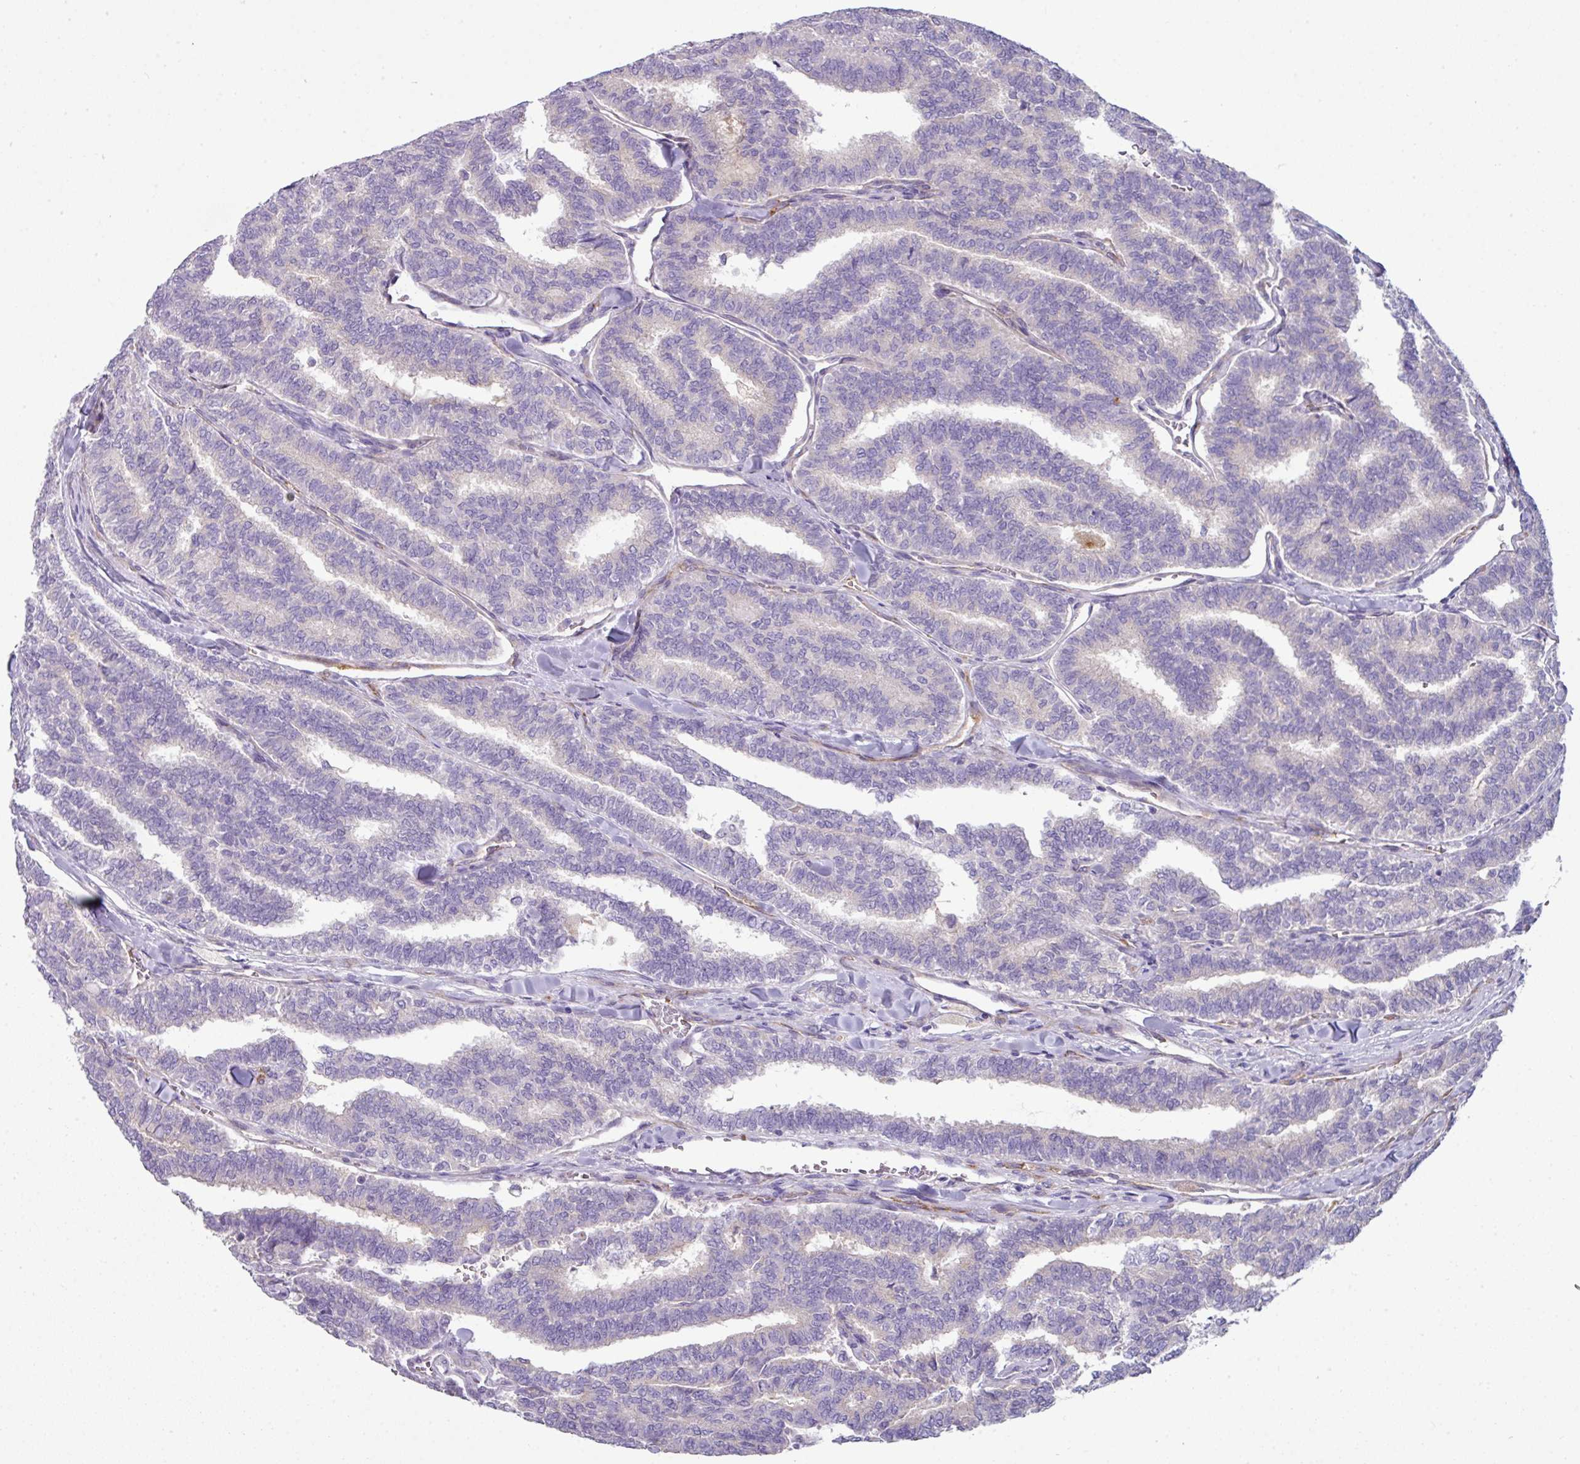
{"staining": {"intensity": "negative", "quantity": "none", "location": "none"}, "tissue": "thyroid cancer", "cell_type": "Tumor cells", "image_type": "cancer", "snomed": [{"axis": "morphology", "description": "Papillary adenocarcinoma, NOS"}, {"axis": "topography", "description": "Thyroid gland"}], "caption": "Image shows no significant protein staining in tumor cells of papillary adenocarcinoma (thyroid).", "gene": "ABCC5", "patient": {"sex": "female", "age": 35}}